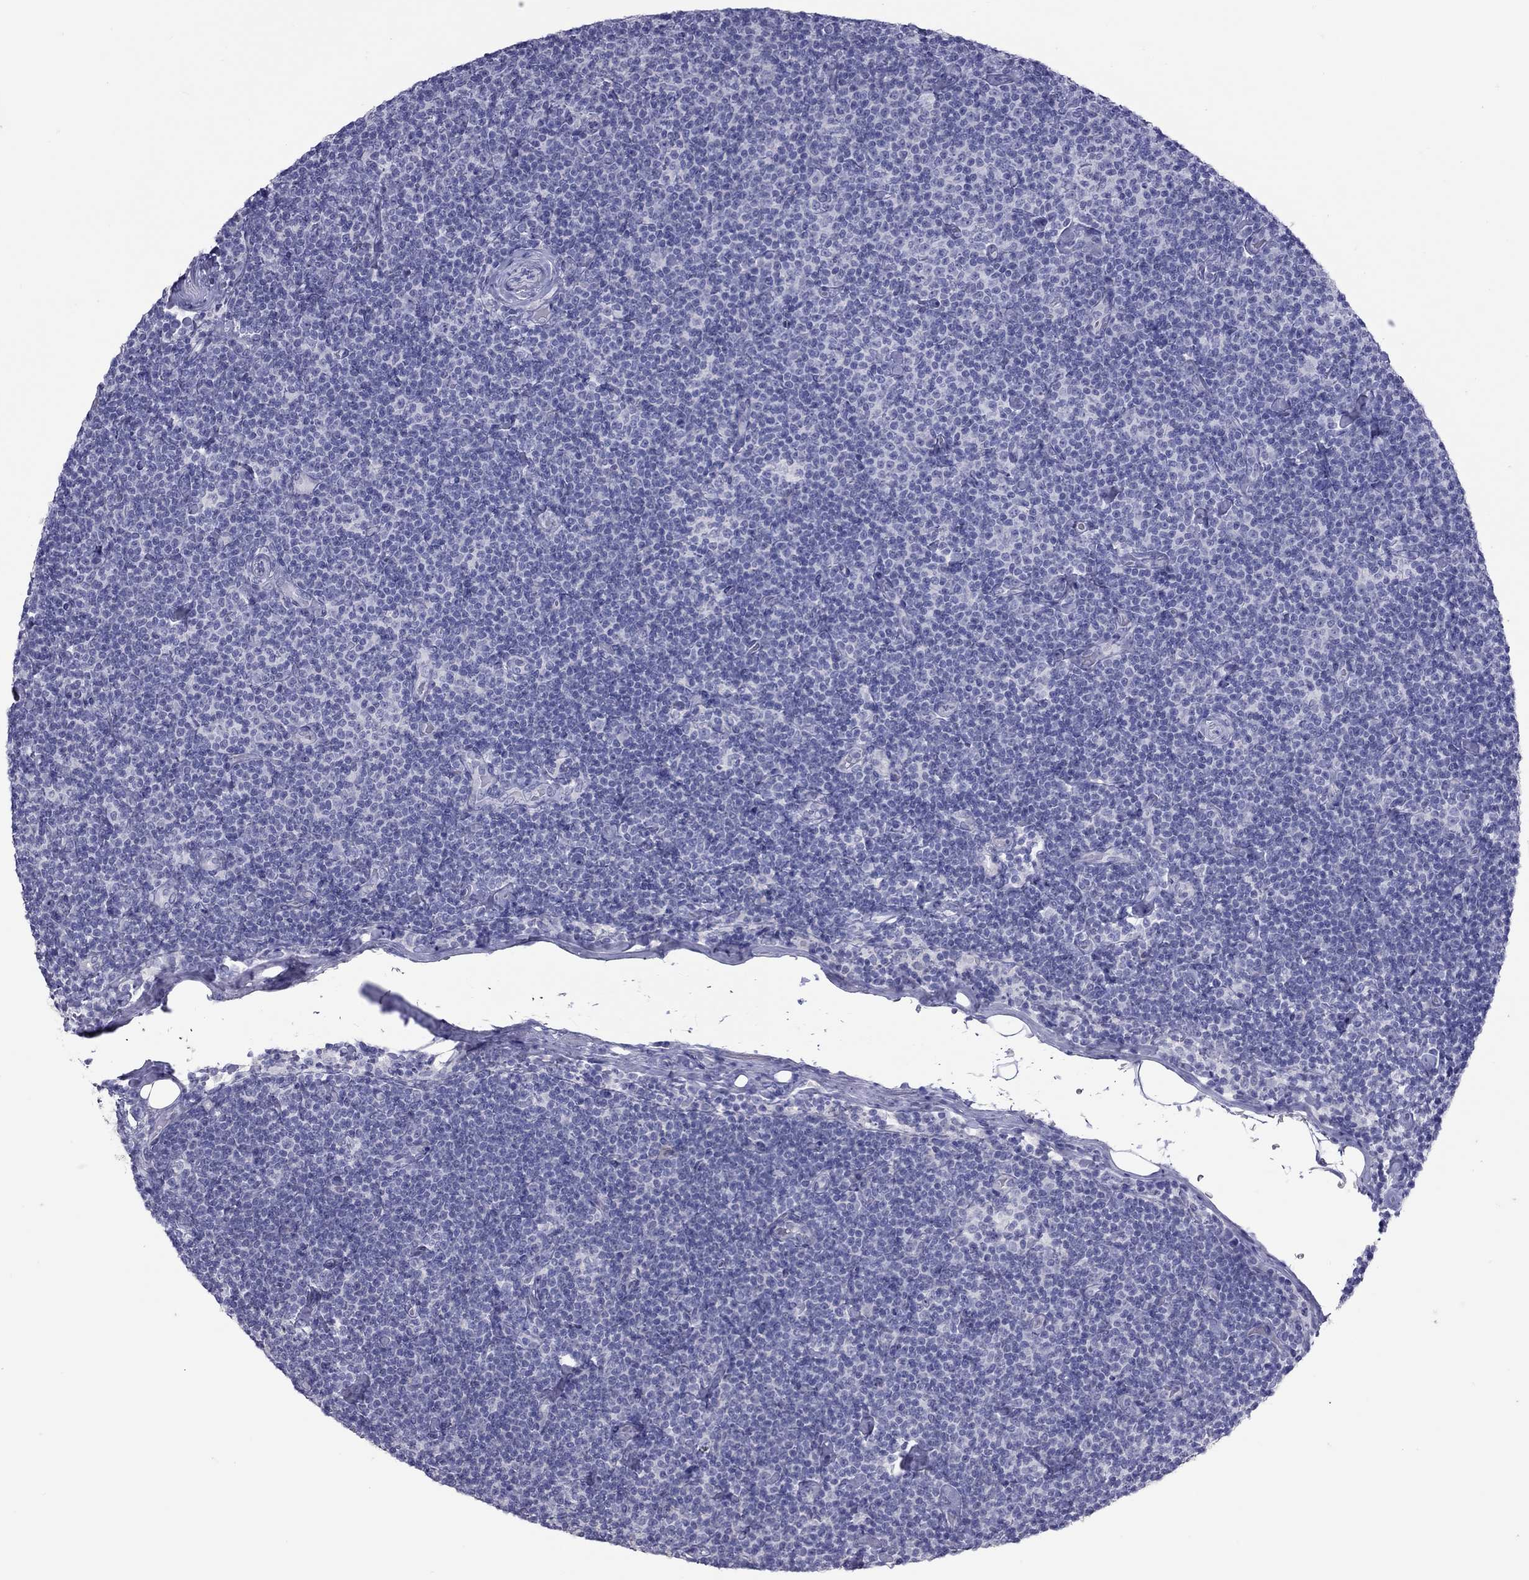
{"staining": {"intensity": "negative", "quantity": "none", "location": "none"}, "tissue": "lymphoma", "cell_type": "Tumor cells", "image_type": "cancer", "snomed": [{"axis": "morphology", "description": "Malignant lymphoma, non-Hodgkin's type, Low grade"}, {"axis": "topography", "description": "Lymph node"}], "caption": "DAB immunohistochemical staining of malignant lymphoma, non-Hodgkin's type (low-grade) reveals no significant expression in tumor cells.", "gene": "MUC16", "patient": {"sex": "male", "age": 81}}